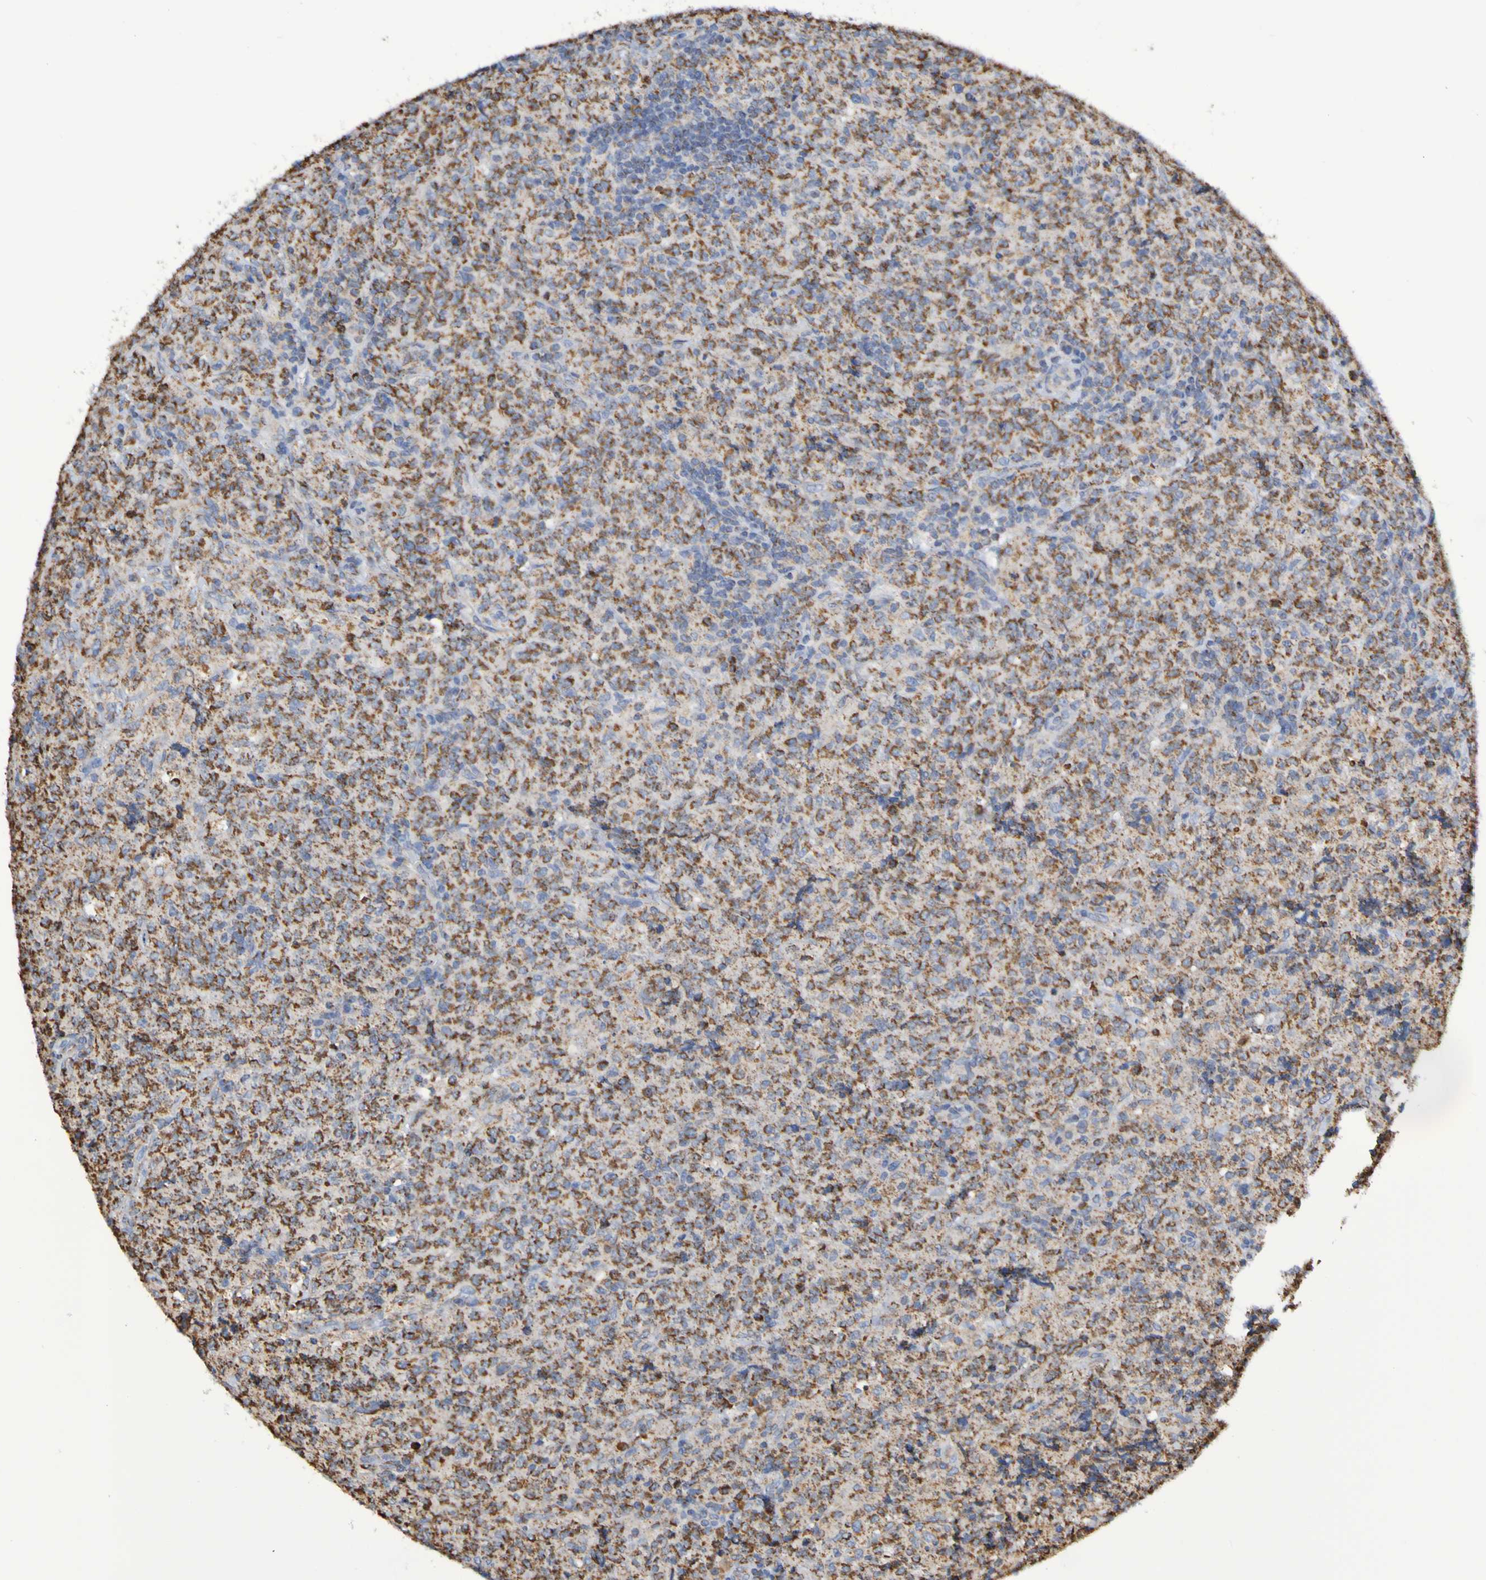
{"staining": {"intensity": "moderate", "quantity": ">75%", "location": "cytoplasmic/membranous"}, "tissue": "lymphoma", "cell_type": "Tumor cells", "image_type": "cancer", "snomed": [{"axis": "morphology", "description": "Malignant lymphoma, non-Hodgkin's type, High grade"}, {"axis": "topography", "description": "Tonsil"}], "caption": "Immunohistochemistry of lymphoma shows medium levels of moderate cytoplasmic/membranous expression in approximately >75% of tumor cells.", "gene": "IL18R1", "patient": {"sex": "female", "age": 36}}